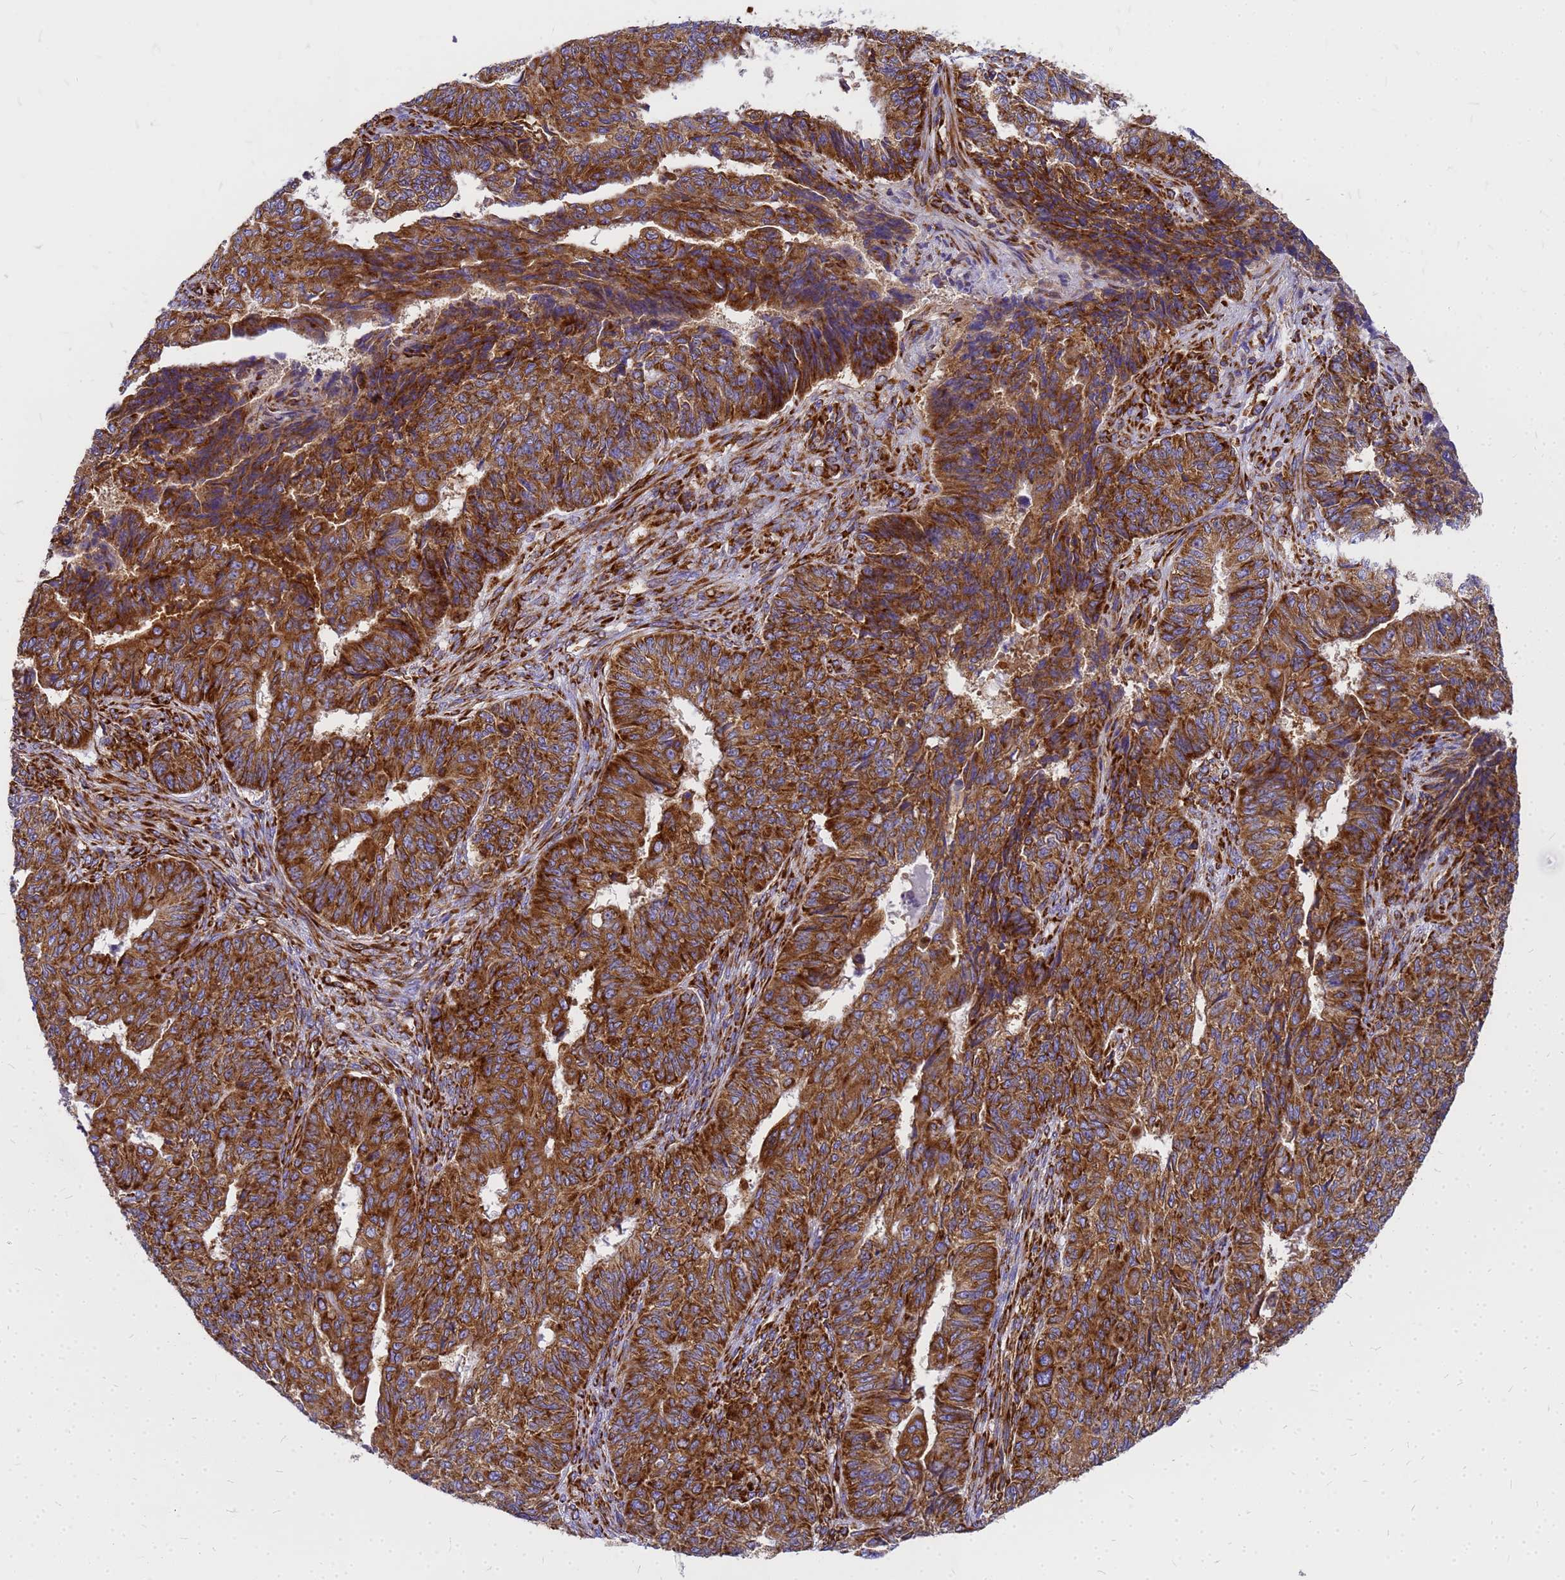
{"staining": {"intensity": "strong", "quantity": ">75%", "location": "cytoplasmic/membranous"}, "tissue": "endometrial cancer", "cell_type": "Tumor cells", "image_type": "cancer", "snomed": [{"axis": "morphology", "description": "Adenocarcinoma, NOS"}, {"axis": "topography", "description": "Endometrium"}], "caption": "The micrograph exhibits staining of endometrial adenocarcinoma, revealing strong cytoplasmic/membranous protein expression (brown color) within tumor cells. The staining was performed using DAB (3,3'-diaminobenzidine) to visualize the protein expression in brown, while the nuclei were stained in blue with hematoxylin (Magnification: 20x).", "gene": "EEF1D", "patient": {"sex": "female", "age": 32}}